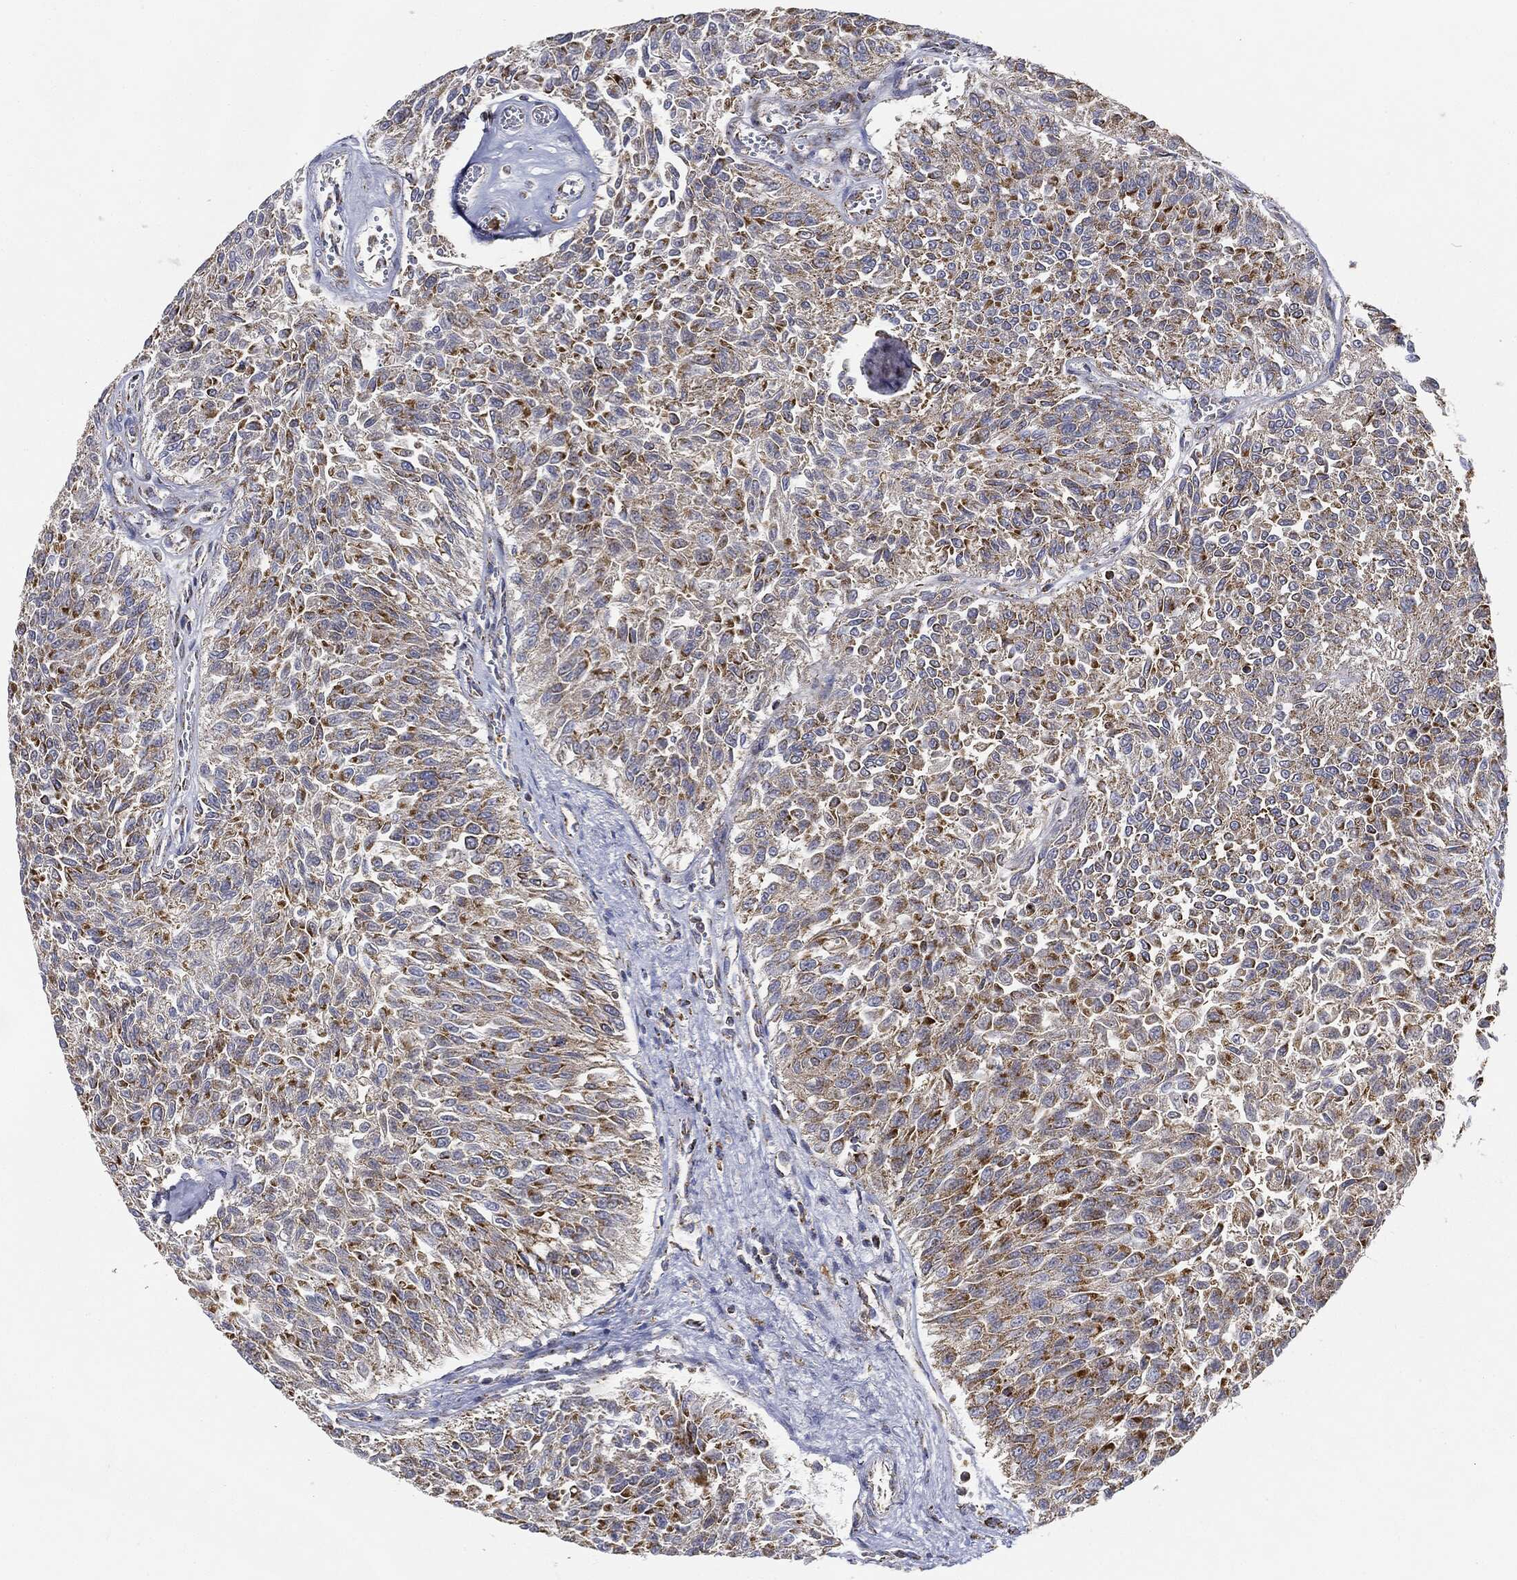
{"staining": {"intensity": "strong", "quantity": ">75%", "location": "cytoplasmic/membranous"}, "tissue": "urothelial cancer", "cell_type": "Tumor cells", "image_type": "cancer", "snomed": [{"axis": "morphology", "description": "Urothelial carcinoma, Low grade"}, {"axis": "topography", "description": "Urinary bladder"}], "caption": "A brown stain labels strong cytoplasmic/membranous expression of a protein in human urothelial cancer tumor cells.", "gene": "CAPN15", "patient": {"sex": "male", "age": 78}}